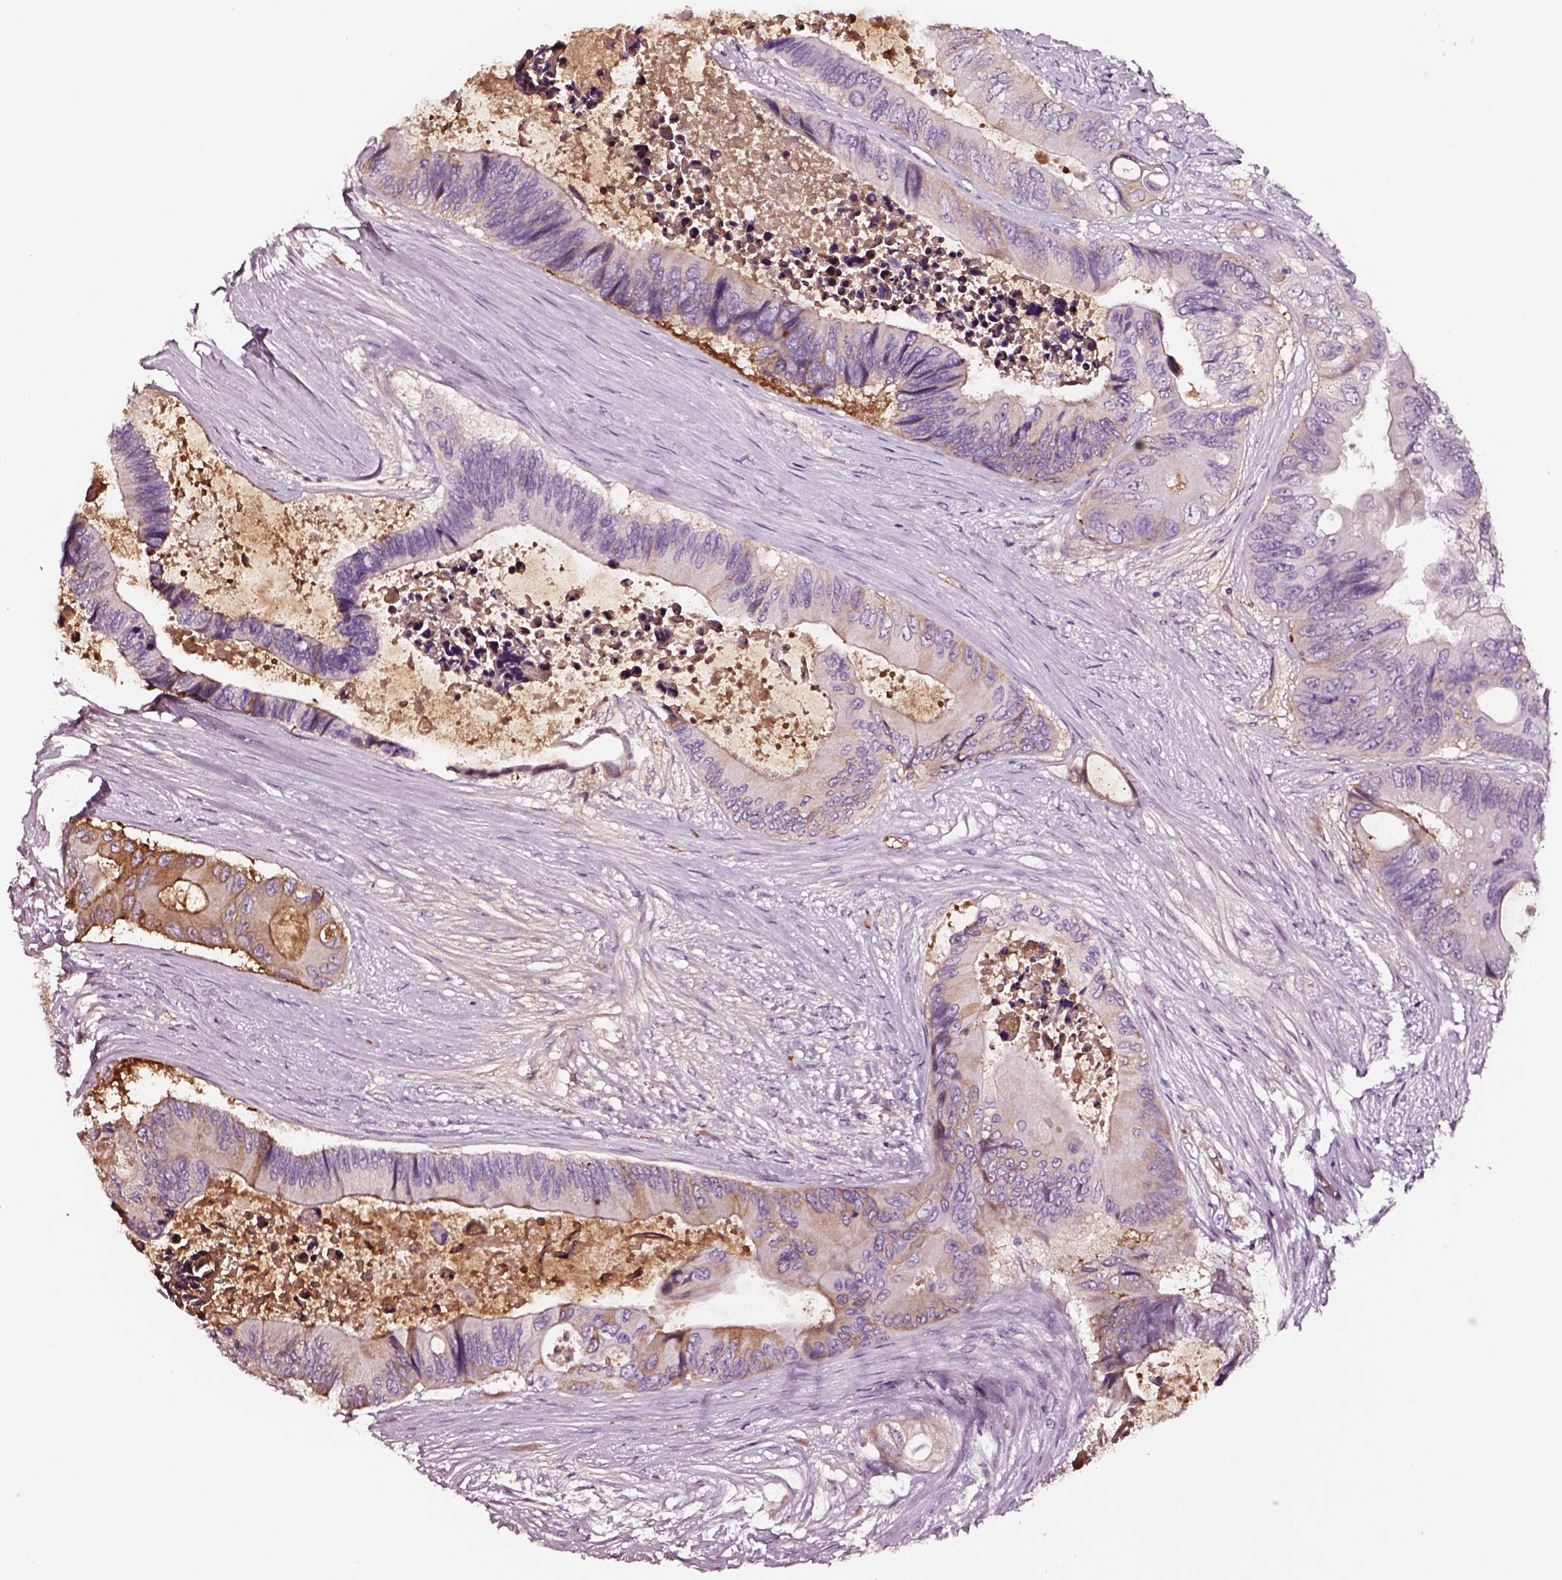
{"staining": {"intensity": "weak", "quantity": "<25%", "location": "cytoplasmic/membranous"}, "tissue": "colorectal cancer", "cell_type": "Tumor cells", "image_type": "cancer", "snomed": [{"axis": "morphology", "description": "Adenocarcinoma, NOS"}, {"axis": "topography", "description": "Rectum"}], "caption": "This is an immunohistochemistry (IHC) image of human colorectal cancer (adenocarcinoma). There is no expression in tumor cells.", "gene": "TF", "patient": {"sex": "male", "age": 63}}